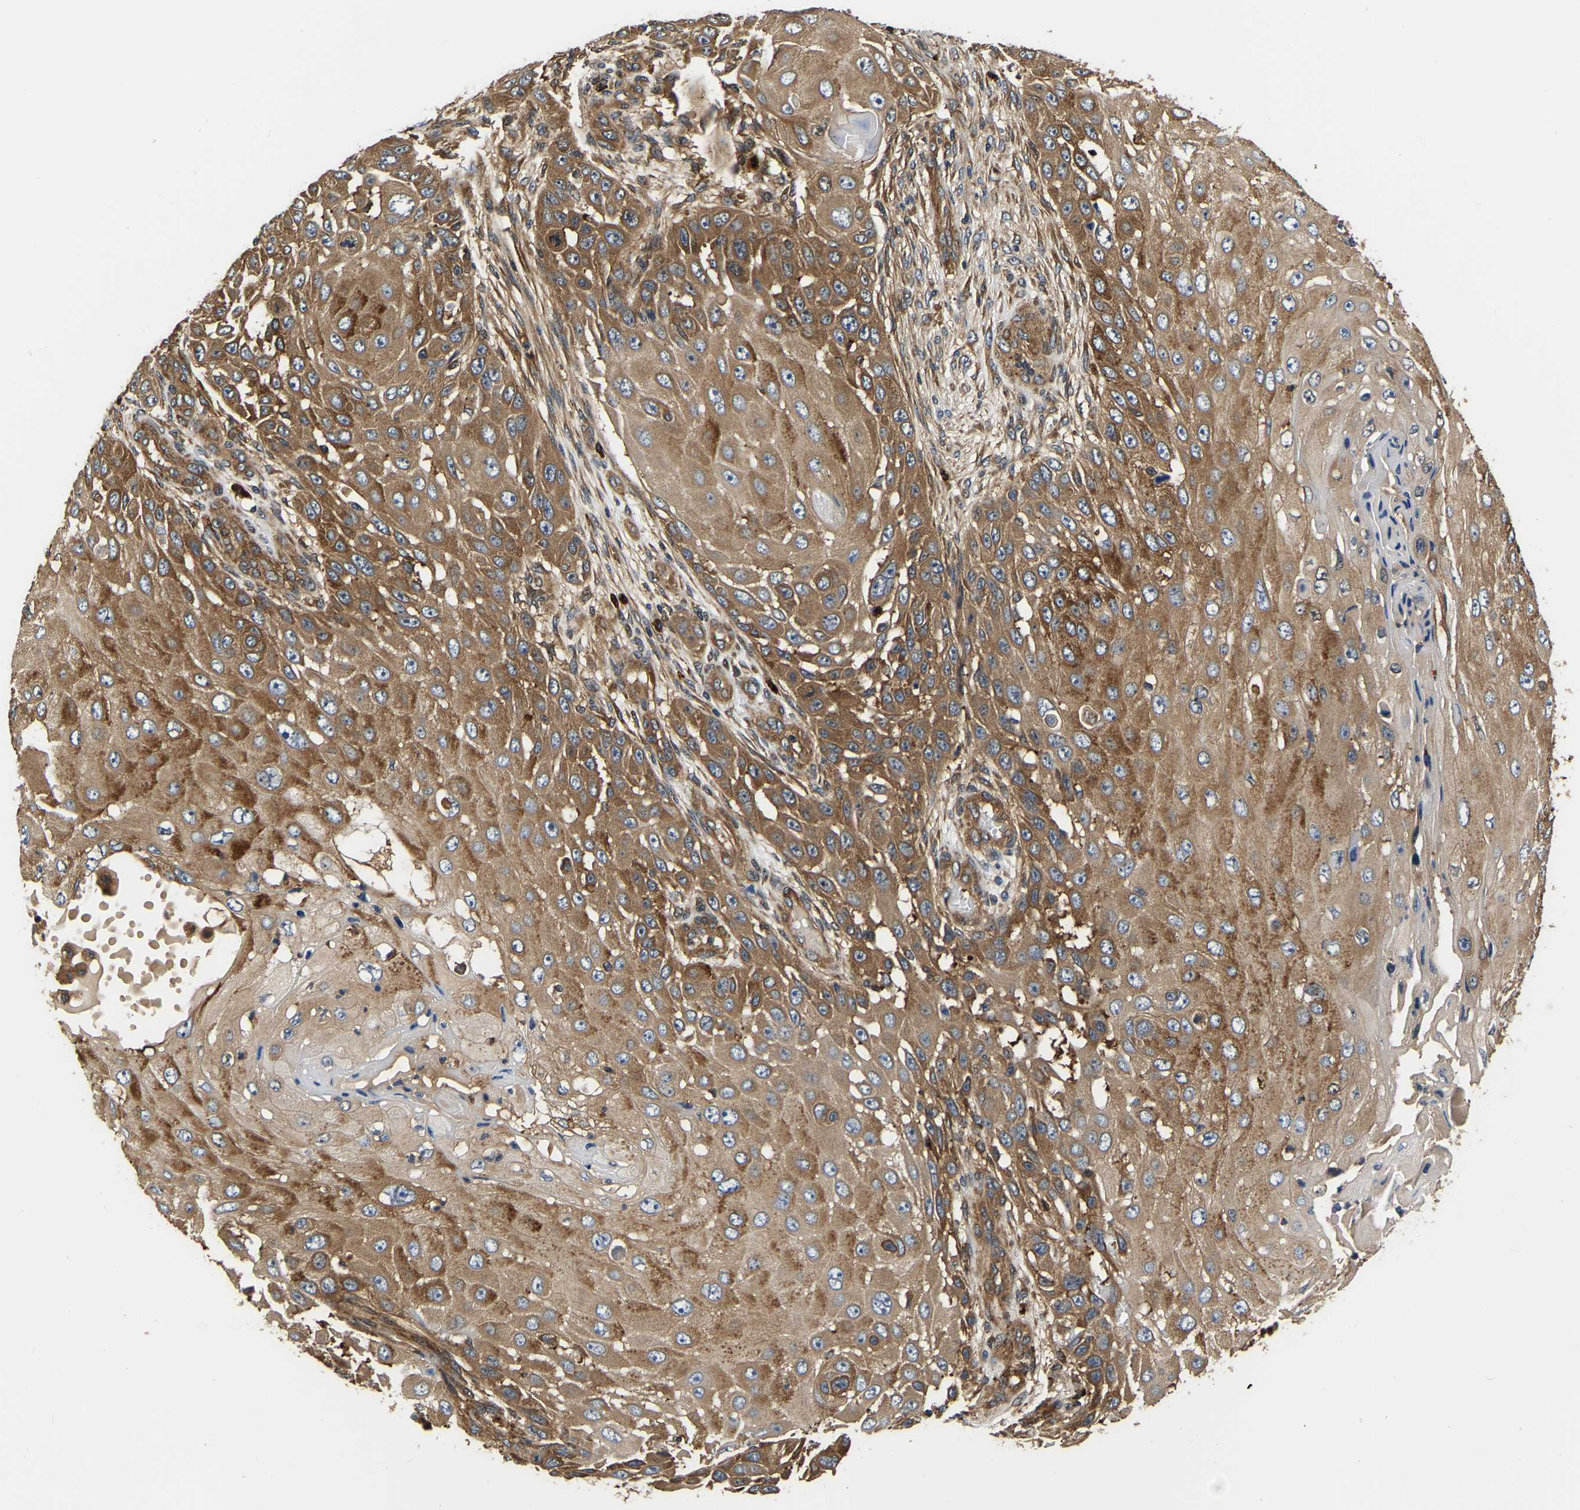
{"staining": {"intensity": "moderate", "quantity": ">75%", "location": "cytoplasmic/membranous"}, "tissue": "skin cancer", "cell_type": "Tumor cells", "image_type": "cancer", "snomed": [{"axis": "morphology", "description": "Squamous cell carcinoma, NOS"}, {"axis": "topography", "description": "Skin"}], "caption": "Human skin squamous cell carcinoma stained with a protein marker demonstrates moderate staining in tumor cells.", "gene": "GARS1", "patient": {"sex": "female", "age": 44}}